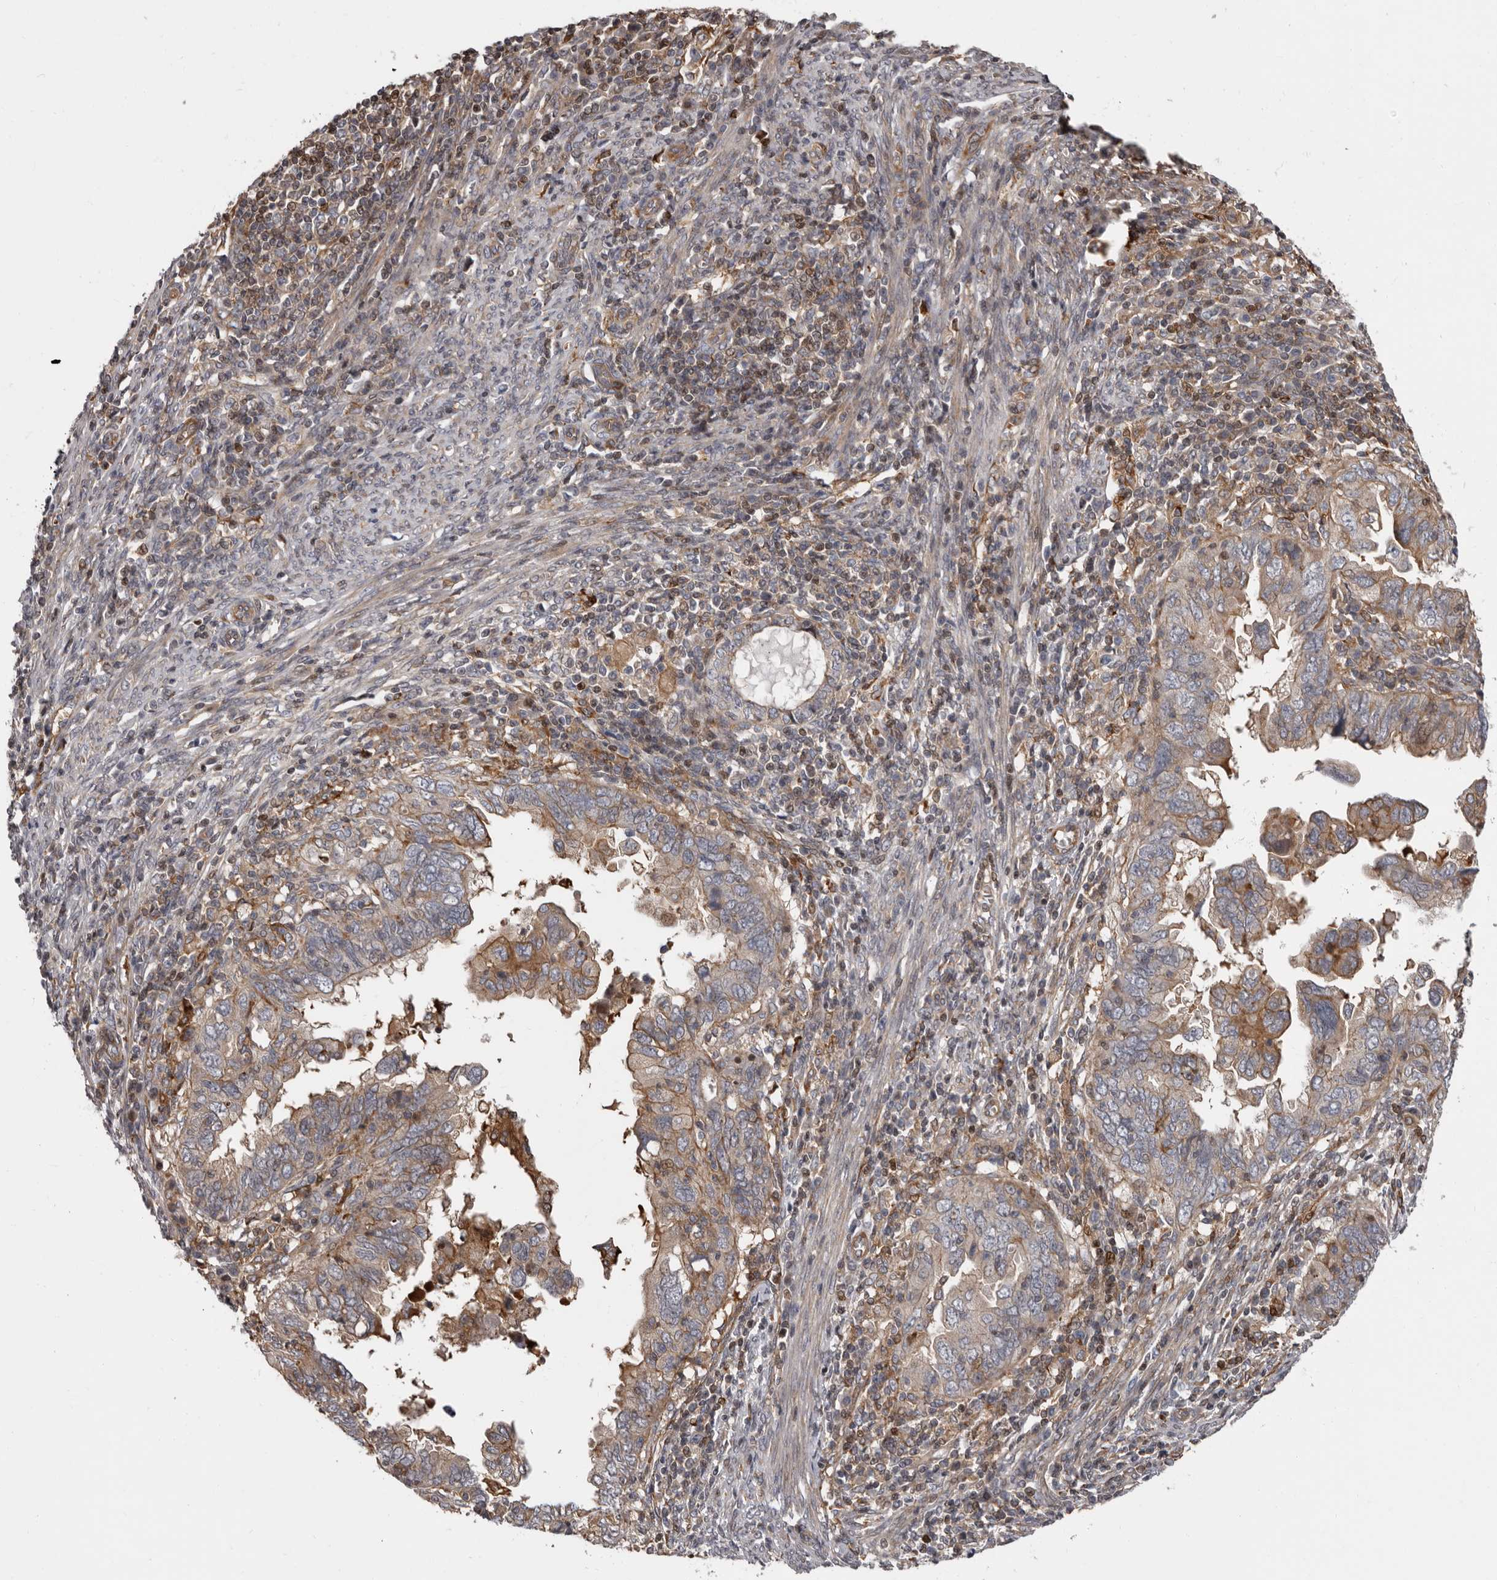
{"staining": {"intensity": "weak", "quantity": "25%-75%", "location": "cytoplasmic/membranous"}, "tissue": "endometrial cancer", "cell_type": "Tumor cells", "image_type": "cancer", "snomed": [{"axis": "morphology", "description": "Adenocarcinoma, NOS"}, {"axis": "topography", "description": "Uterus"}], "caption": "An immunohistochemistry (IHC) photomicrograph of neoplastic tissue is shown. Protein staining in brown shows weak cytoplasmic/membranous positivity in adenocarcinoma (endometrial) within tumor cells.", "gene": "FGFR4", "patient": {"sex": "female", "age": 77}}